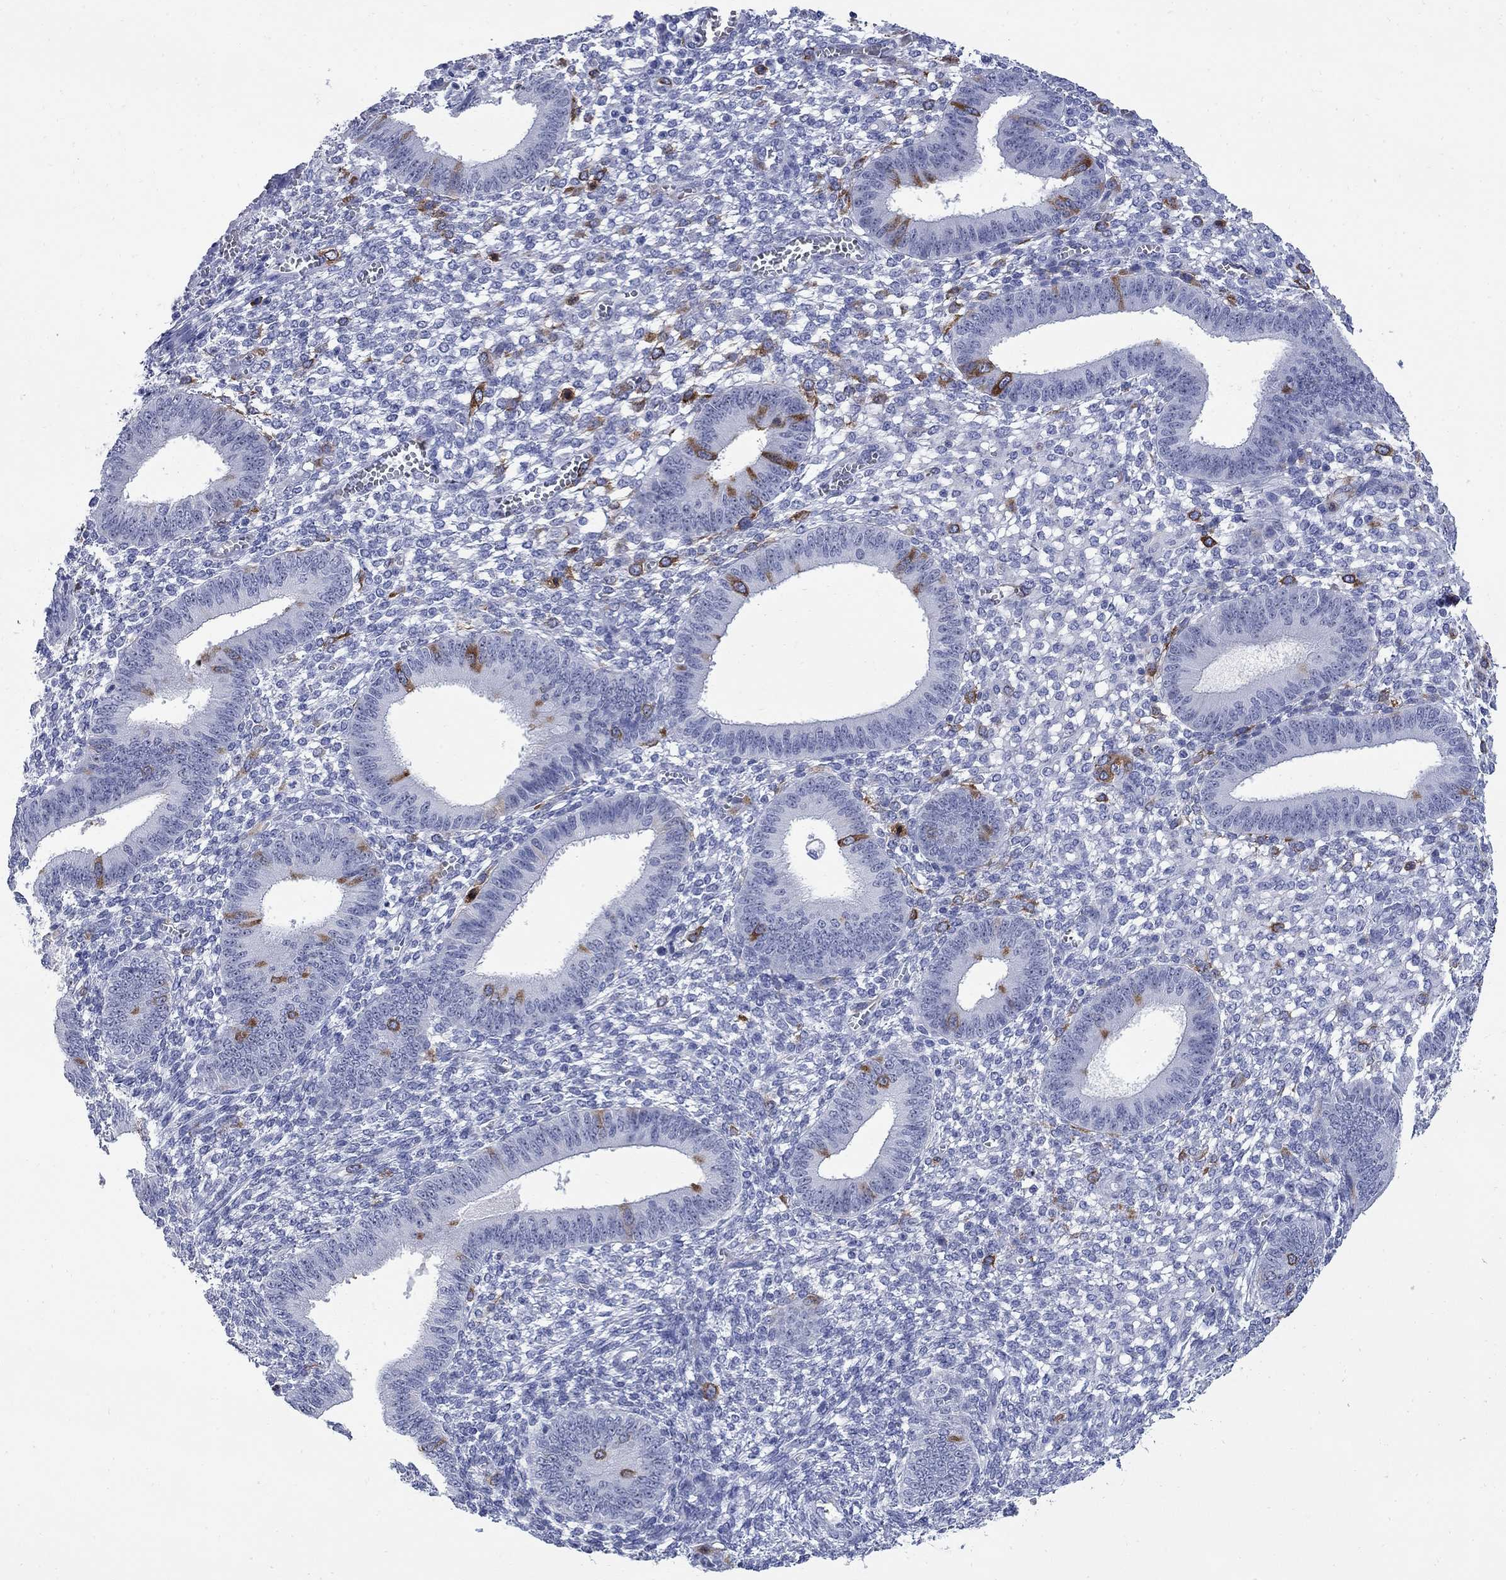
{"staining": {"intensity": "strong", "quantity": "<25%", "location": "cytoplasmic/membranous"}, "tissue": "endometrium", "cell_type": "Cells in endometrial stroma", "image_type": "normal", "snomed": [{"axis": "morphology", "description": "Normal tissue, NOS"}, {"axis": "topography", "description": "Endometrium"}], "caption": "An immunohistochemistry (IHC) histopathology image of benign tissue is shown. Protein staining in brown shows strong cytoplasmic/membranous positivity in endometrium within cells in endometrial stroma. The staining was performed using DAB, with brown indicating positive protein expression. Nuclei are stained blue with hematoxylin.", "gene": "TACC3", "patient": {"sex": "female", "age": 42}}